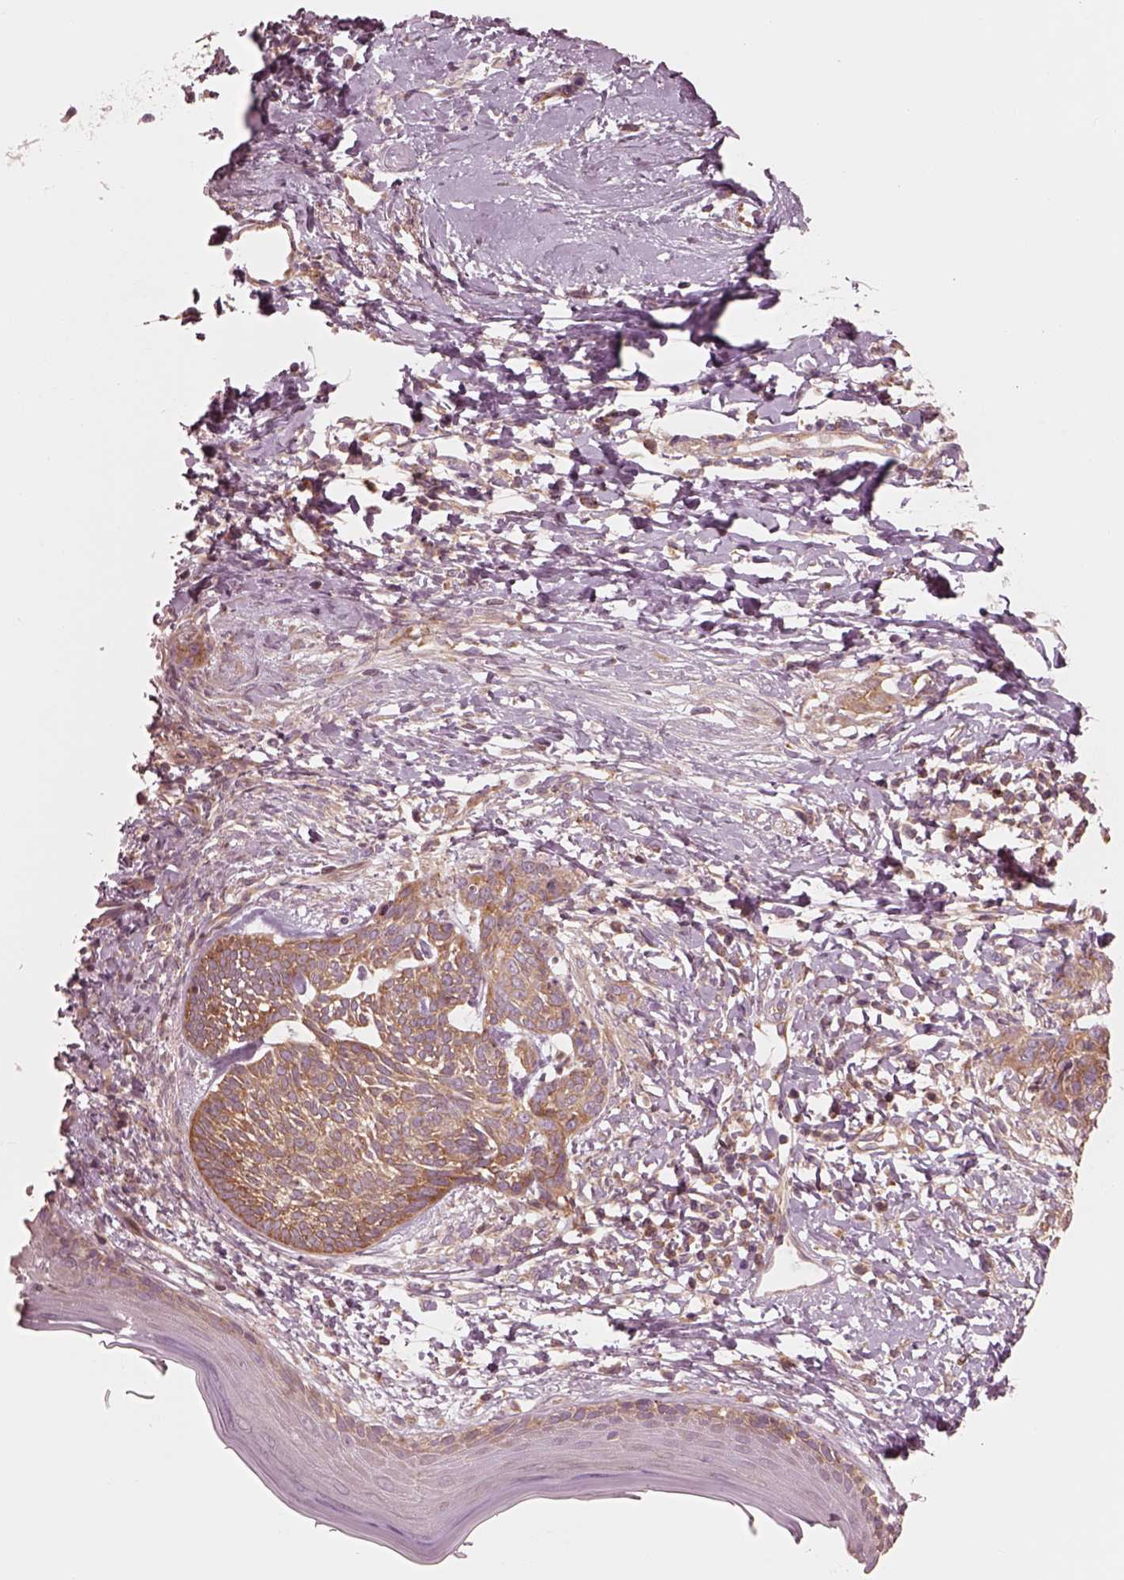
{"staining": {"intensity": "moderate", "quantity": ">75%", "location": "cytoplasmic/membranous"}, "tissue": "skin cancer", "cell_type": "Tumor cells", "image_type": "cancer", "snomed": [{"axis": "morphology", "description": "Normal tissue, NOS"}, {"axis": "morphology", "description": "Basal cell carcinoma"}, {"axis": "topography", "description": "Skin"}], "caption": "This is a photomicrograph of IHC staining of basal cell carcinoma (skin), which shows moderate staining in the cytoplasmic/membranous of tumor cells.", "gene": "CNOT2", "patient": {"sex": "male", "age": 84}}